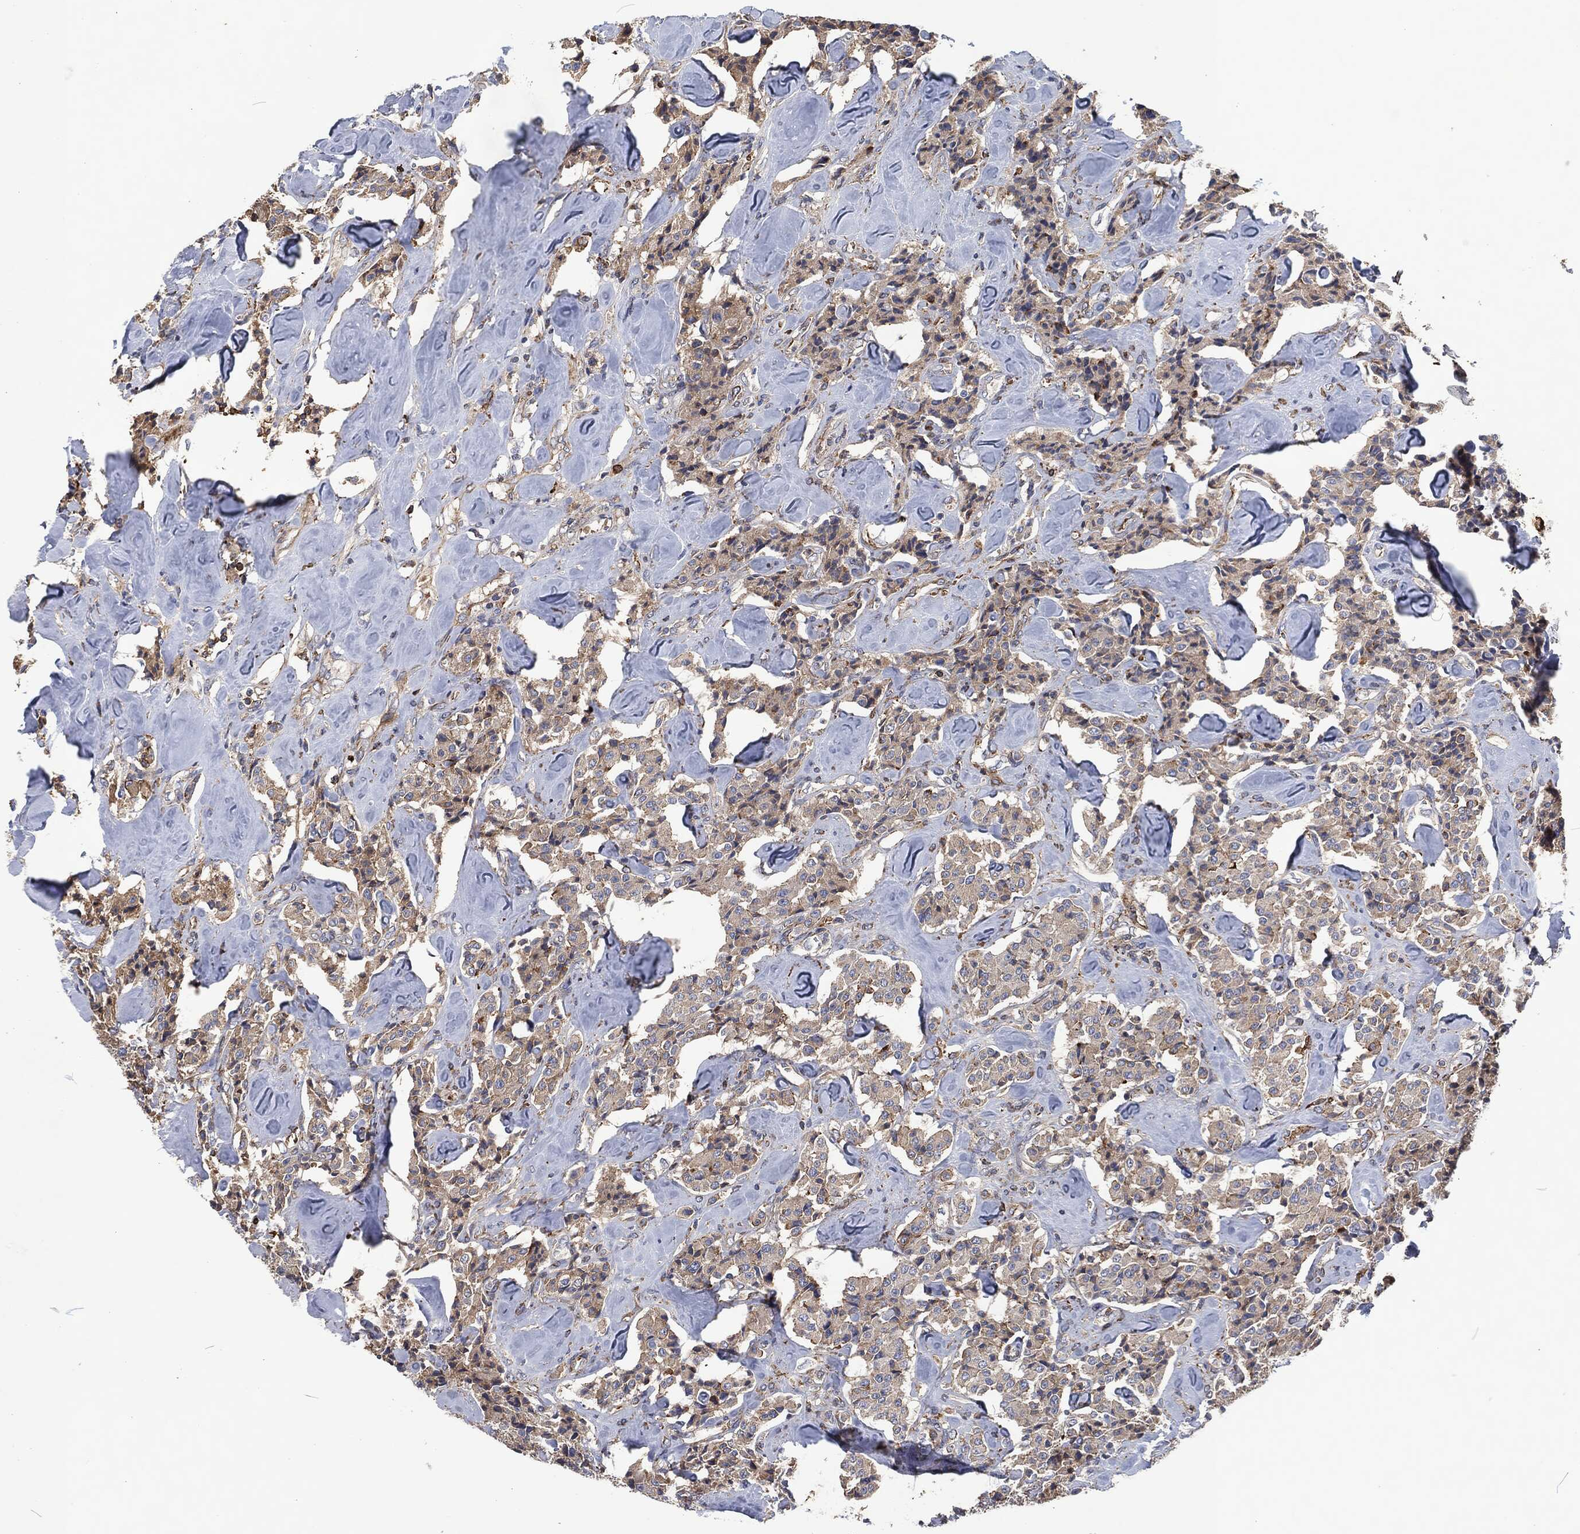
{"staining": {"intensity": "weak", "quantity": "<25%", "location": "cytoplasmic/membranous"}, "tissue": "carcinoid", "cell_type": "Tumor cells", "image_type": "cancer", "snomed": [{"axis": "morphology", "description": "Carcinoid, malignant, NOS"}, {"axis": "topography", "description": "Pancreas"}], "caption": "DAB immunohistochemical staining of malignant carcinoid reveals no significant expression in tumor cells.", "gene": "LGALS9", "patient": {"sex": "male", "age": 41}}